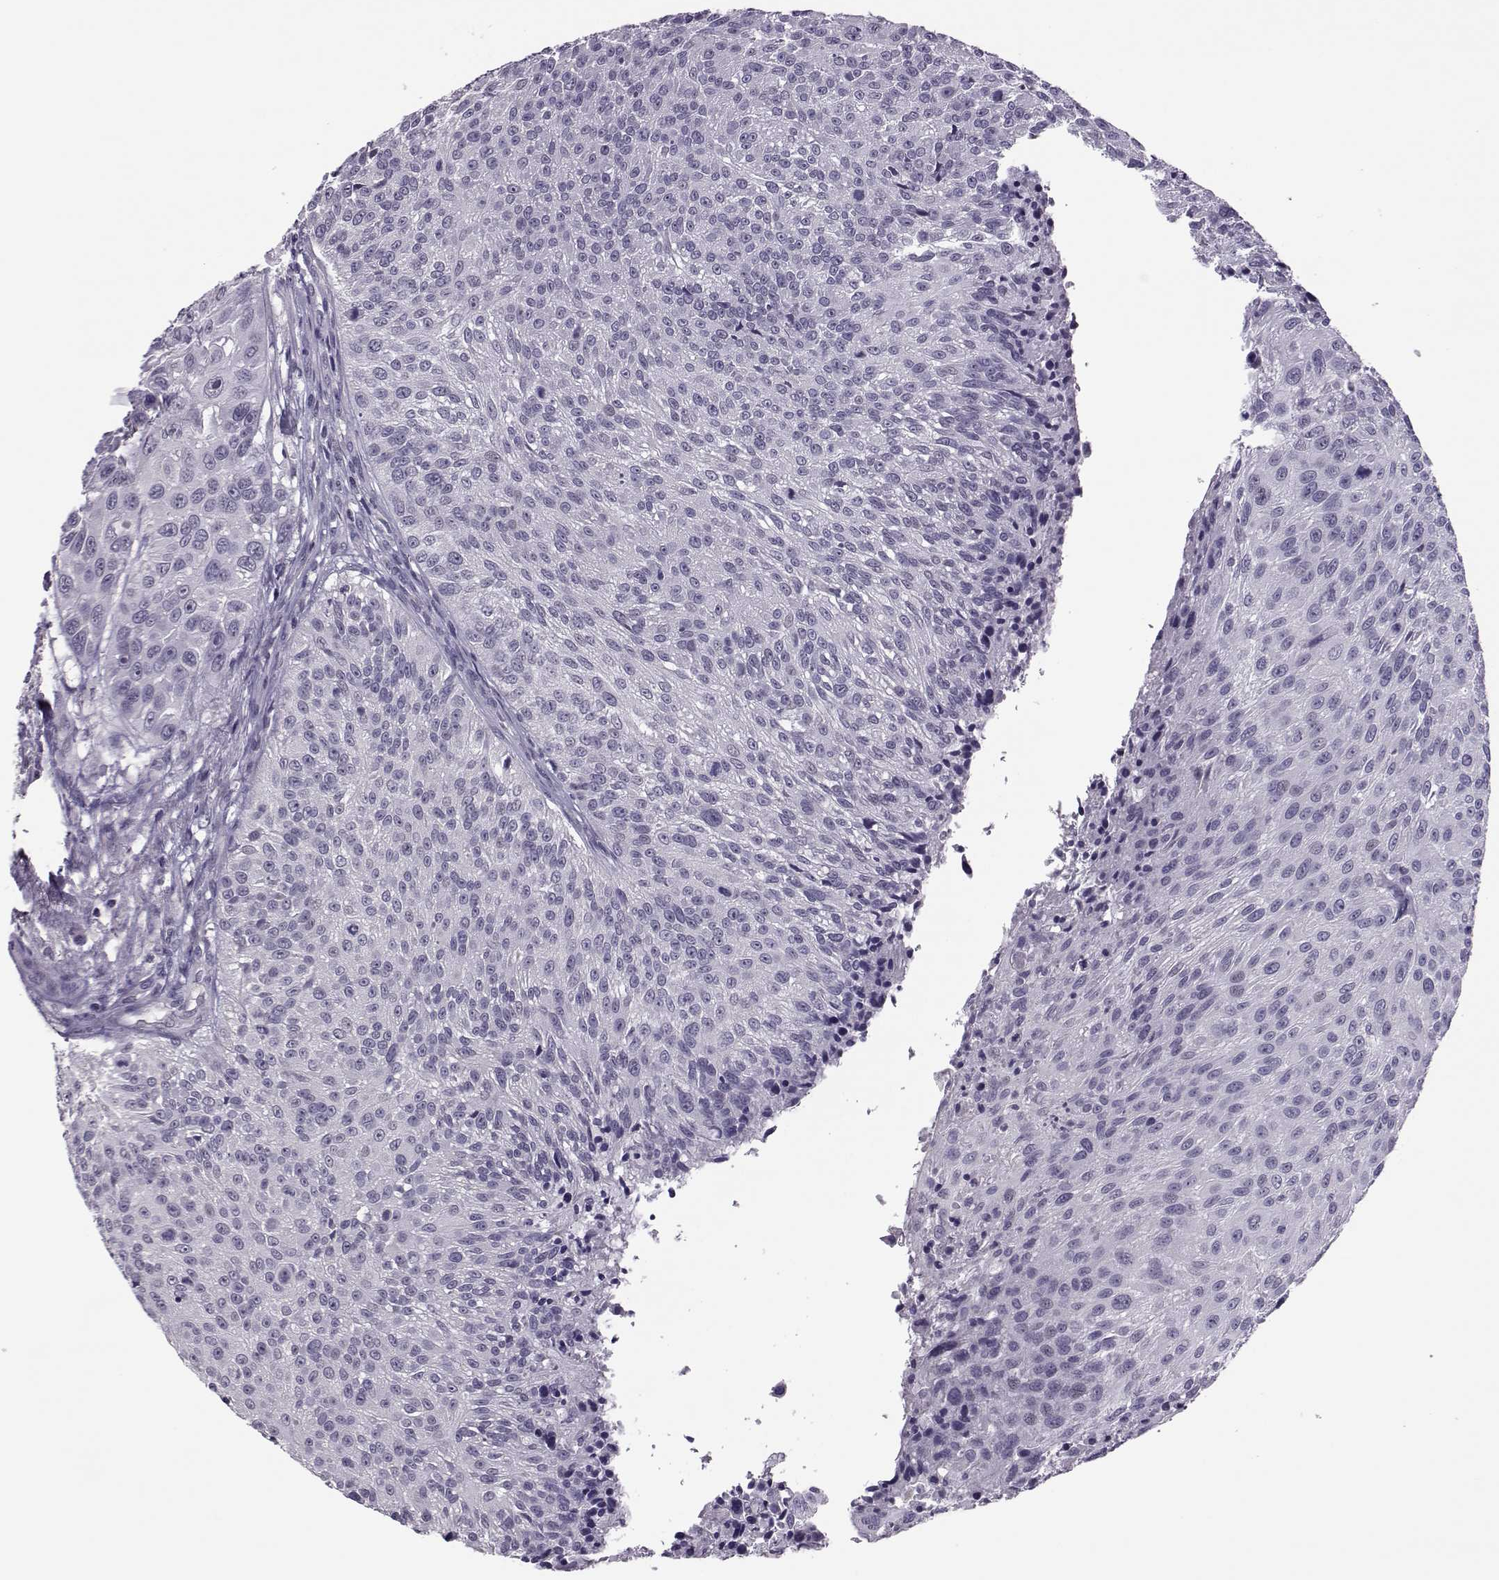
{"staining": {"intensity": "negative", "quantity": "none", "location": "none"}, "tissue": "urothelial cancer", "cell_type": "Tumor cells", "image_type": "cancer", "snomed": [{"axis": "morphology", "description": "Urothelial carcinoma, NOS"}, {"axis": "topography", "description": "Urinary bladder"}], "caption": "This is an immunohistochemistry (IHC) photomicrograph of transitional cell carcinoma. There is no staining in tumor cells.", "gene": "ASRGL1", "patient": {"sex": "male", "age": 55}}